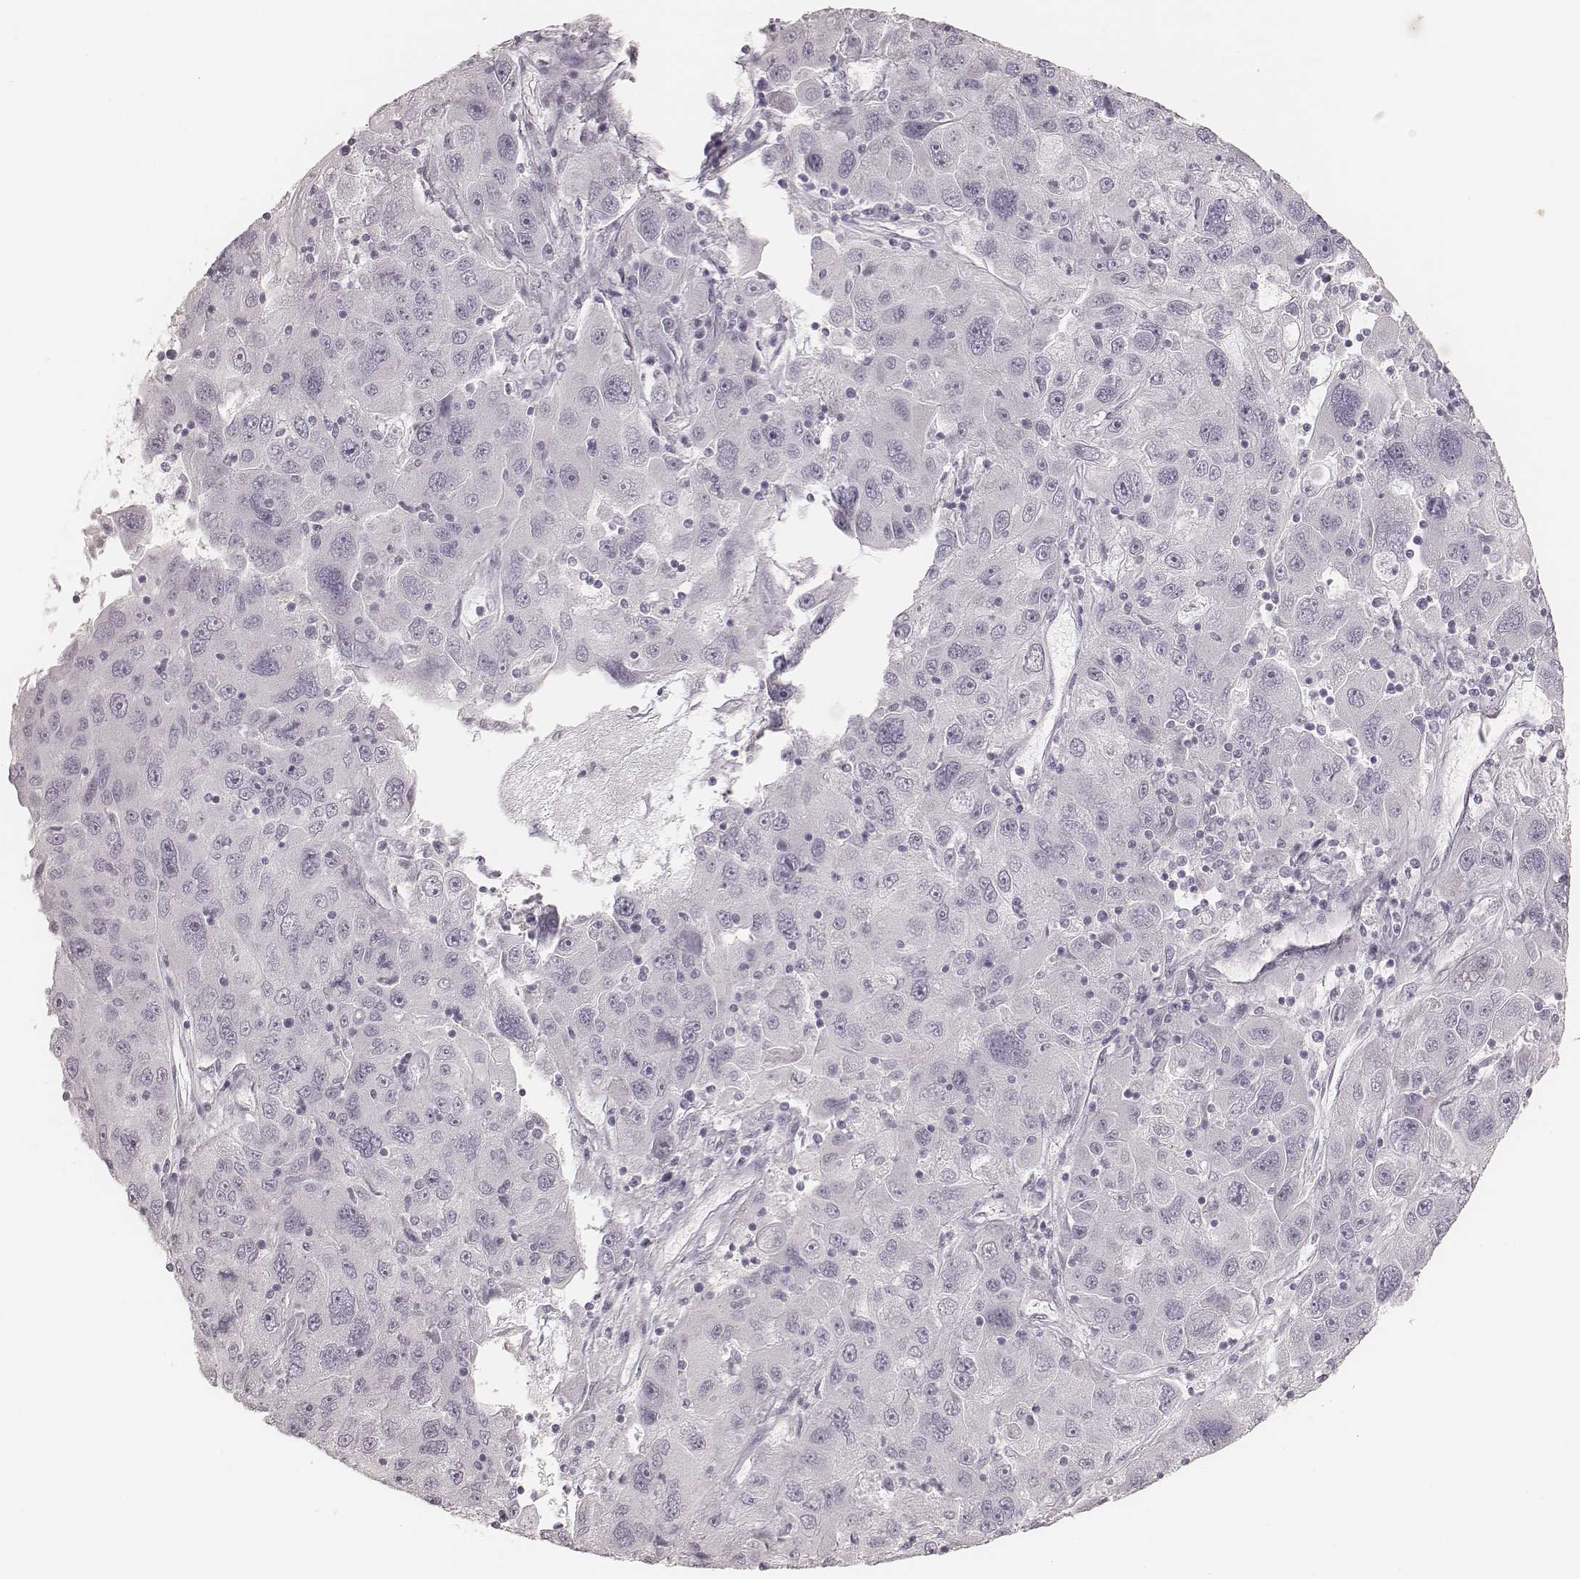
{"staining": {"intensity": "negative", "quantity": "none", "location": "none"}, "tissue": "stomach cancer", "cell_type": "Tumor cells", "image_type": "cancer", "snomed": [{"axis": "morphology", "description": "Adenocarcinoma, NOS"}, {"axis": "topography", "description": "Stomach"}], "caption": "Tumor cells are negative for brown protein staining in stomach cancer (adenocarcinoma).", "gene": "KRT72", "patient": {"sex": "male", "age": 56}}